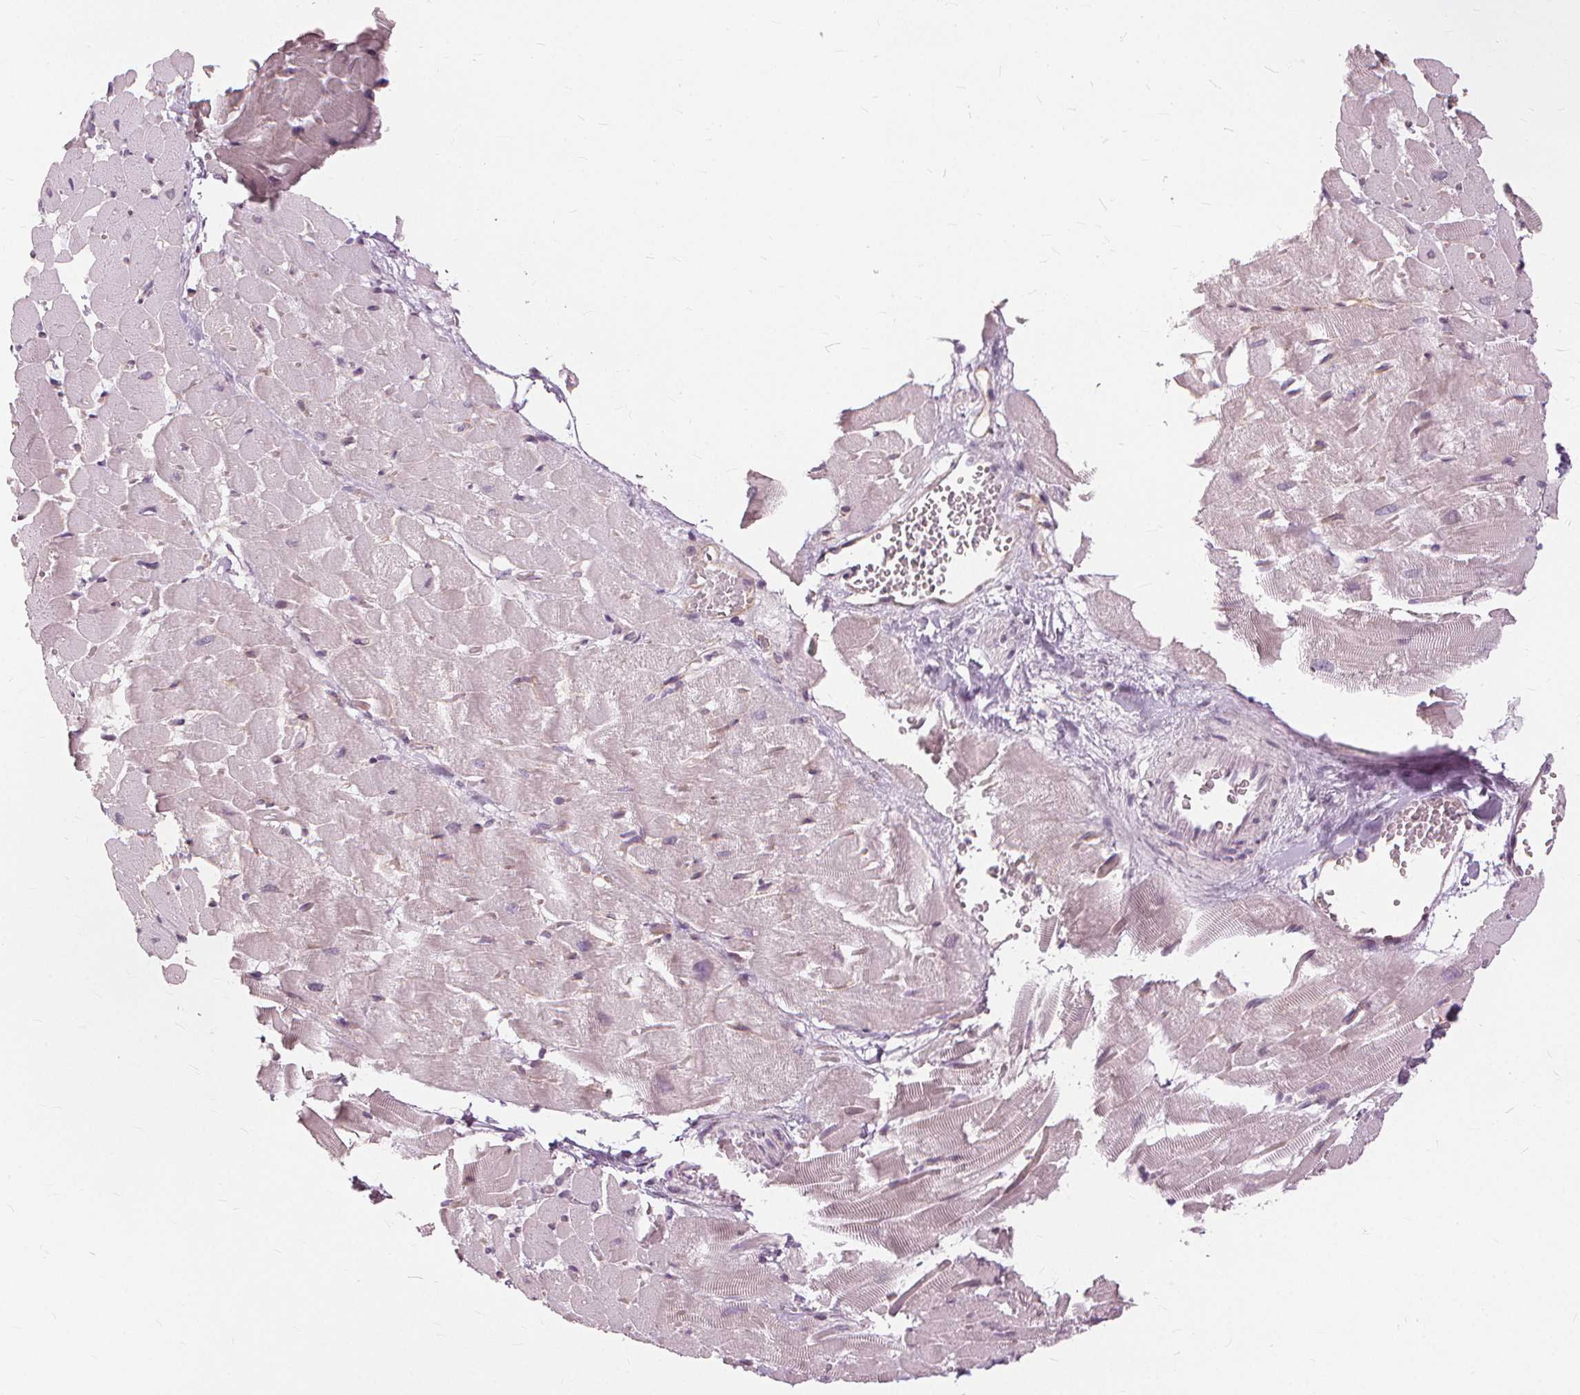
{"staining": {"intensity": "negative", "quantity": "none", "location": "none"}, "tissue": "heart muscle", "cell_type": "Cardiomyocytes", "image_type": "normal", "snomed": [{"axis": "morphology", "description": "Normal tissue, NOS"}, {"axis": "topography", "description": "Heart"}], "caption": "The photomicrograph shows no staining of cardiomyocytes in normal heart muscle.", "gene": "SFTPD", "patient": {"sex": "male", "age": 37}}